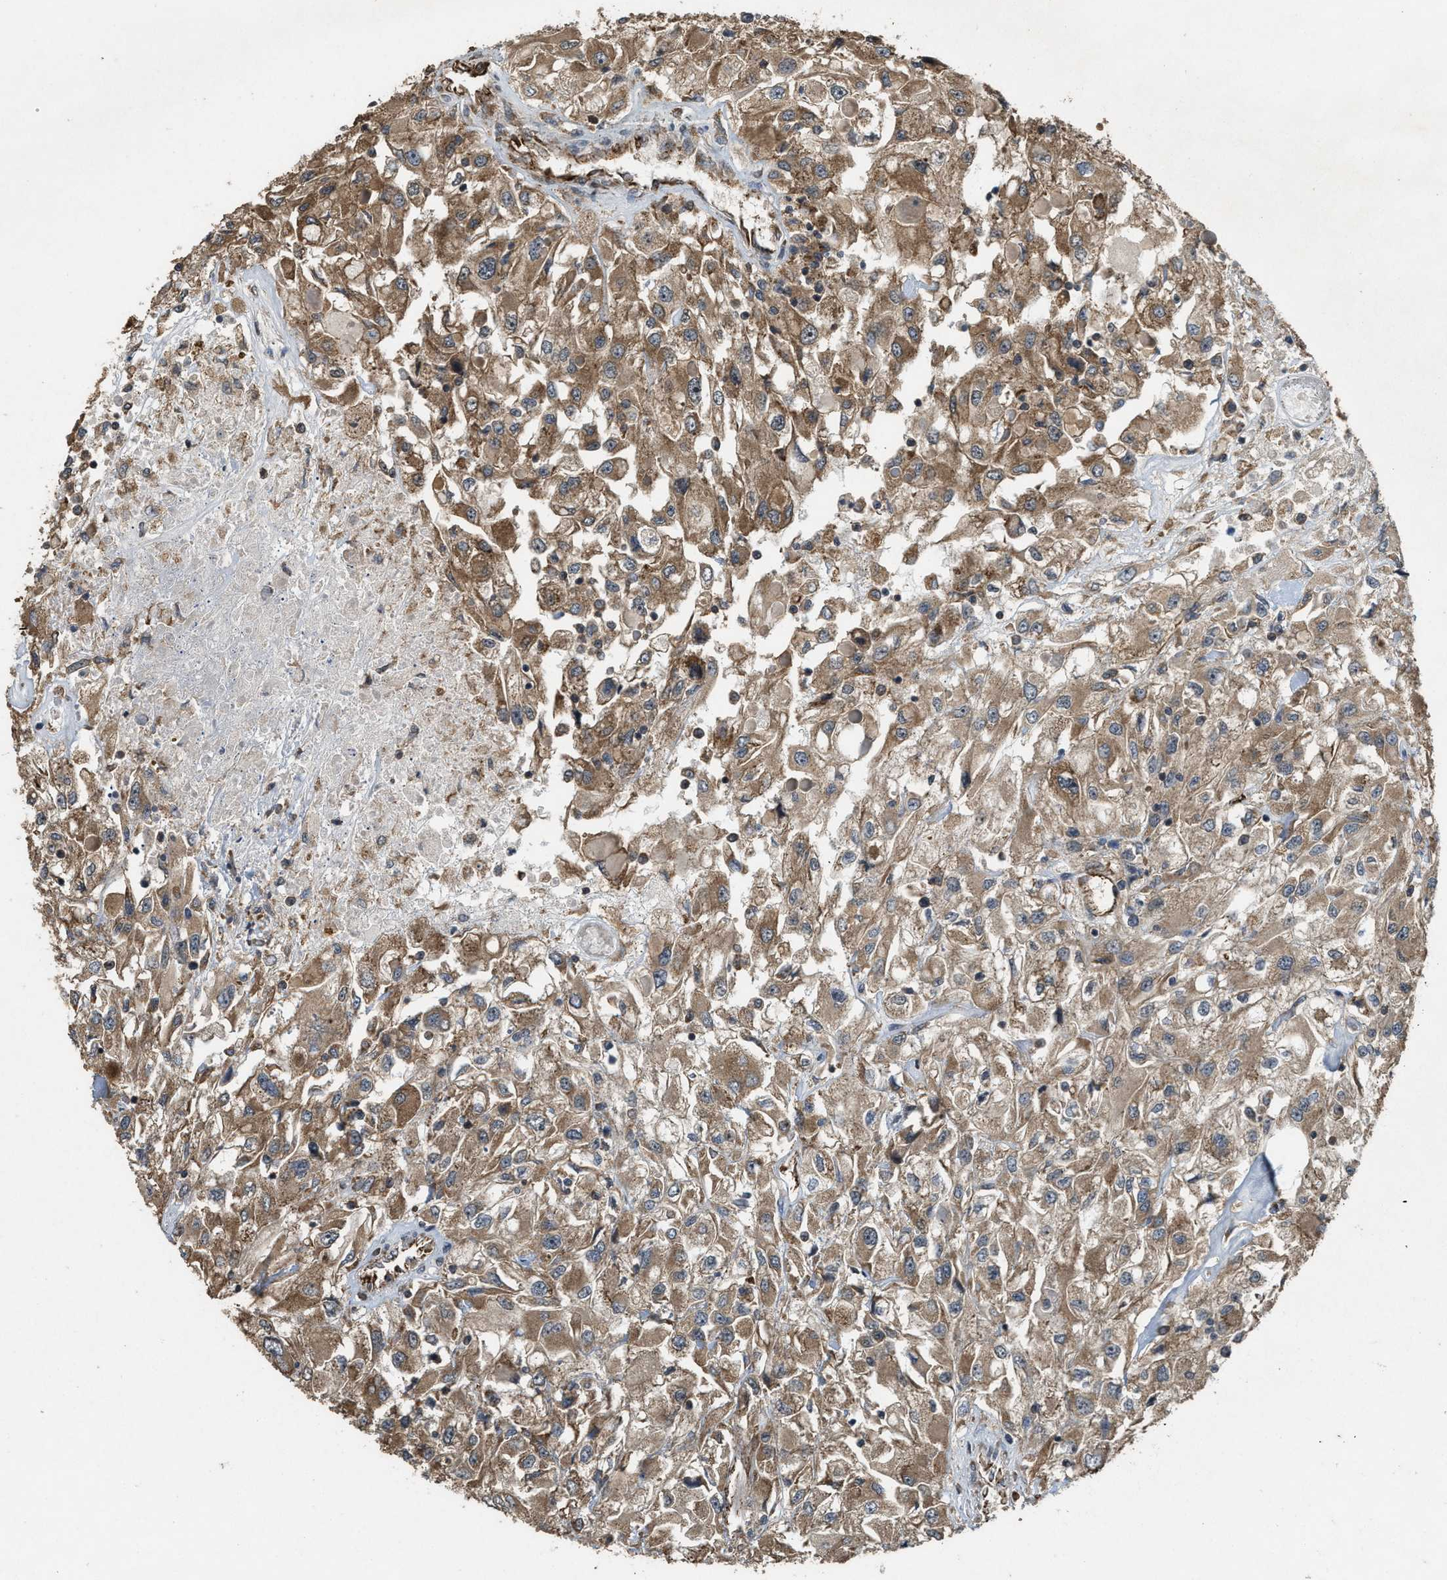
{"staining": {"intensity": "moderate", "quantity": ">75%", "location": "cytoplasmic/membranous"}, "tissue": "renal cancer", "cell_type": "Tumor cells", "image_type": "cancer", "snomed": [{"axis": "morphology", "description": "Adenocarcinoma, NOS"}, {"axis": "topography", "description": "Kidney"}], "caption": "Approximately >75% of tumor cells in human adenocarcinoma (renal) show moderate cytoplasmic/membranous protein staining as visualized by brown immunohistochemical staining.", "gene": "ARHGEF5", "patient": {"sex": "female", "age": 52}}